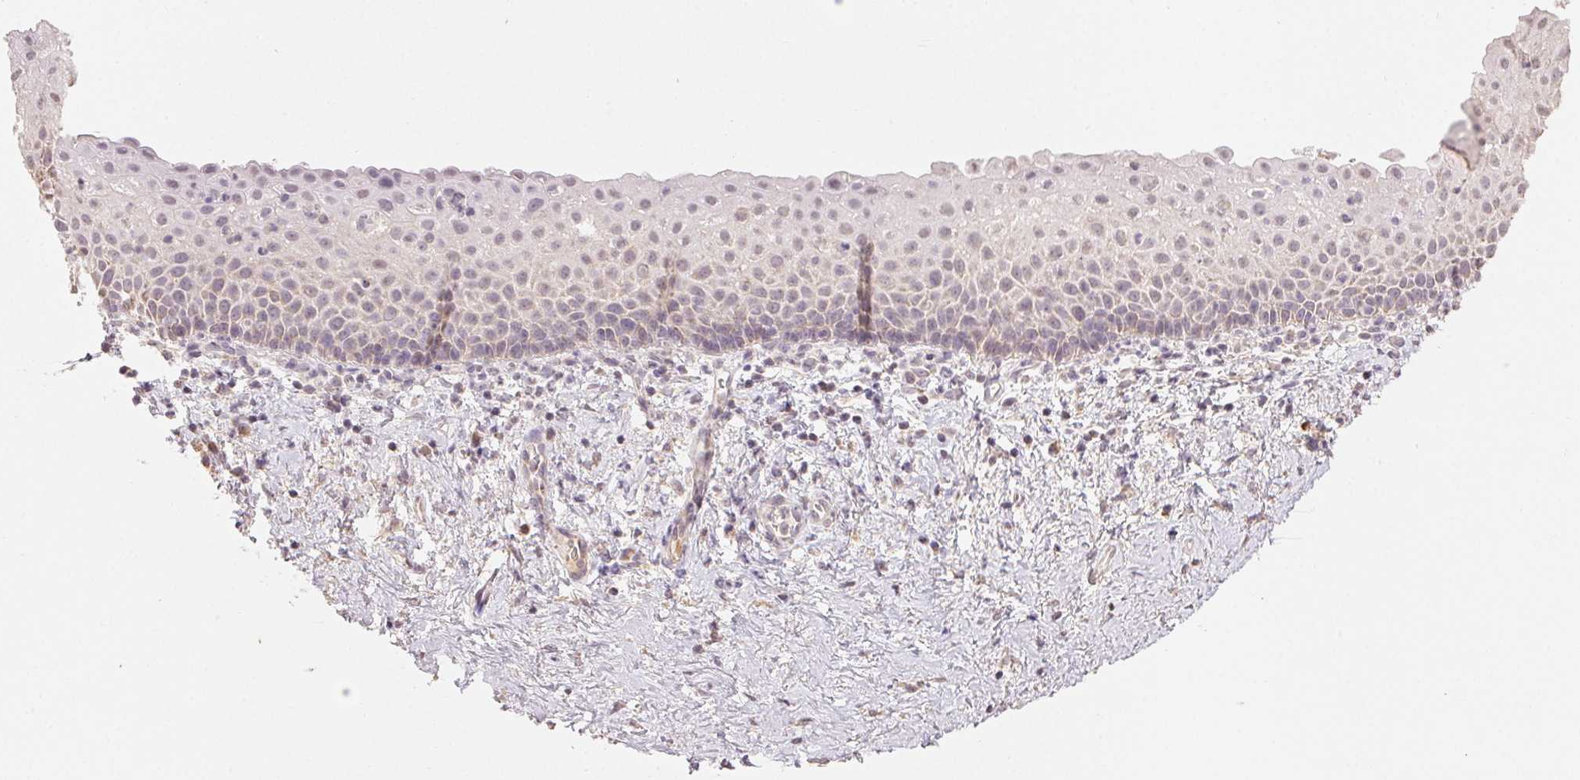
{"staining": {"intensity": "negative", "quantity": "none", "location": "none"}, "tissue": "vagina", "cell_type": "Squamous epithelial cells", "image_type": "normal", "snomed": [{"axis": "morphology", "description": "Normal tissue, NOS"}, {"axis": "topography", "description": "Vagina"}], "caption": "The image displays no significant positivity in squamous epithelial cells of vagina. (Stains: DAB (3,3'-diaminobenzidine) immunohistochemistry with hematoxylin counter stain, Microscopy: brightfield microscopy at high magnification).", "gene": "CLASP1", "patient": {"sex": "female", "age": 61}}